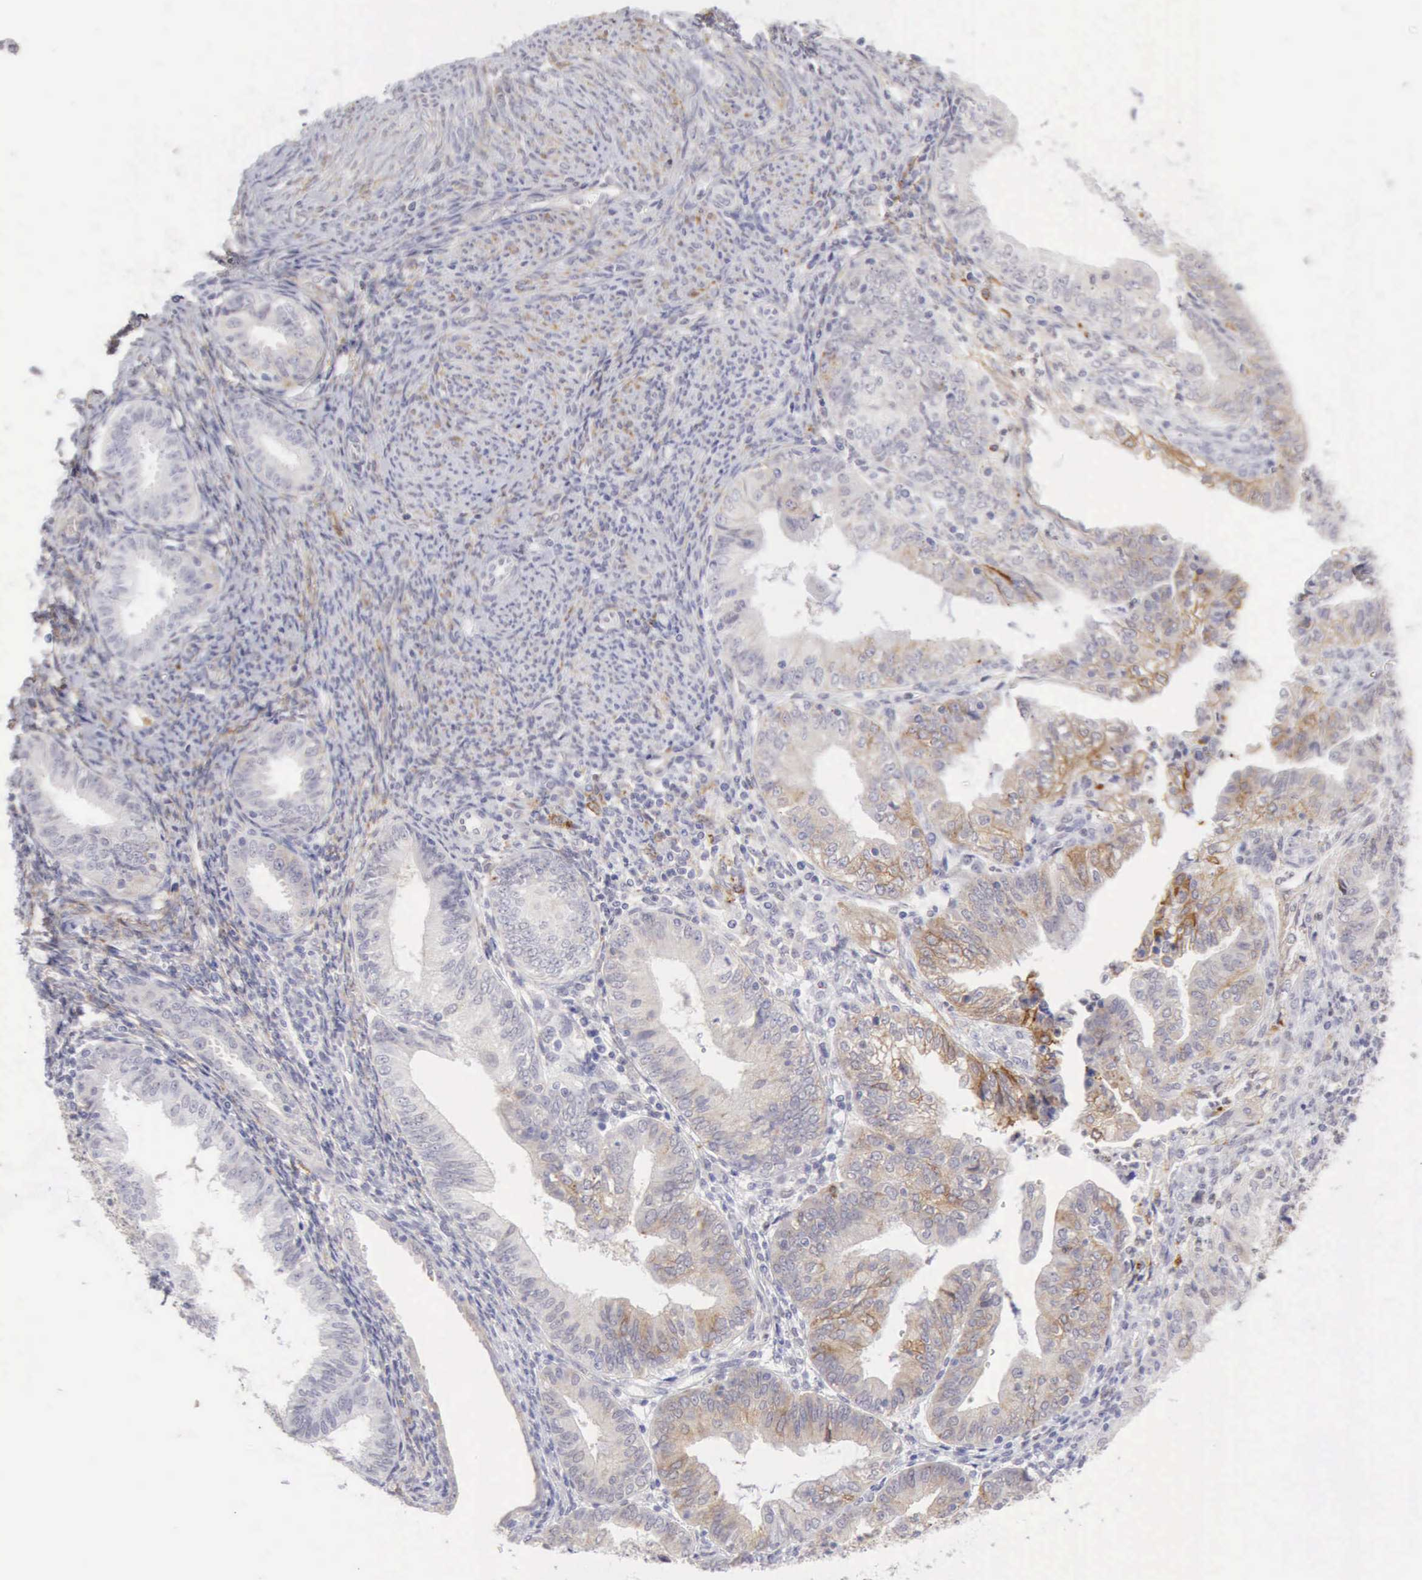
{"staining": {"intensity": "moderate", "quantity": "25%-75%", "location": "cytoplasmic/membranous"}, "tissue": "endometrial cancer", "cell_type": "Tumor cells", "image_type": "cancer", "snomed": [{"axis": "morphology", "description": "Adenocarcinoma, NOS"}, {"axis": "topography", "description": "Endometrium"}], "caption": "Brown immunohistochemical staining in human endometrial adenocarcinoma displays moderate cytoplasmic/membranous positivity in approximately 25%-75% of tumor cells. The protein is shown in brown color, while the nuclei are stained blue.", "gene": "TFRC", "patient": {"sex": "female", "age": 55}}